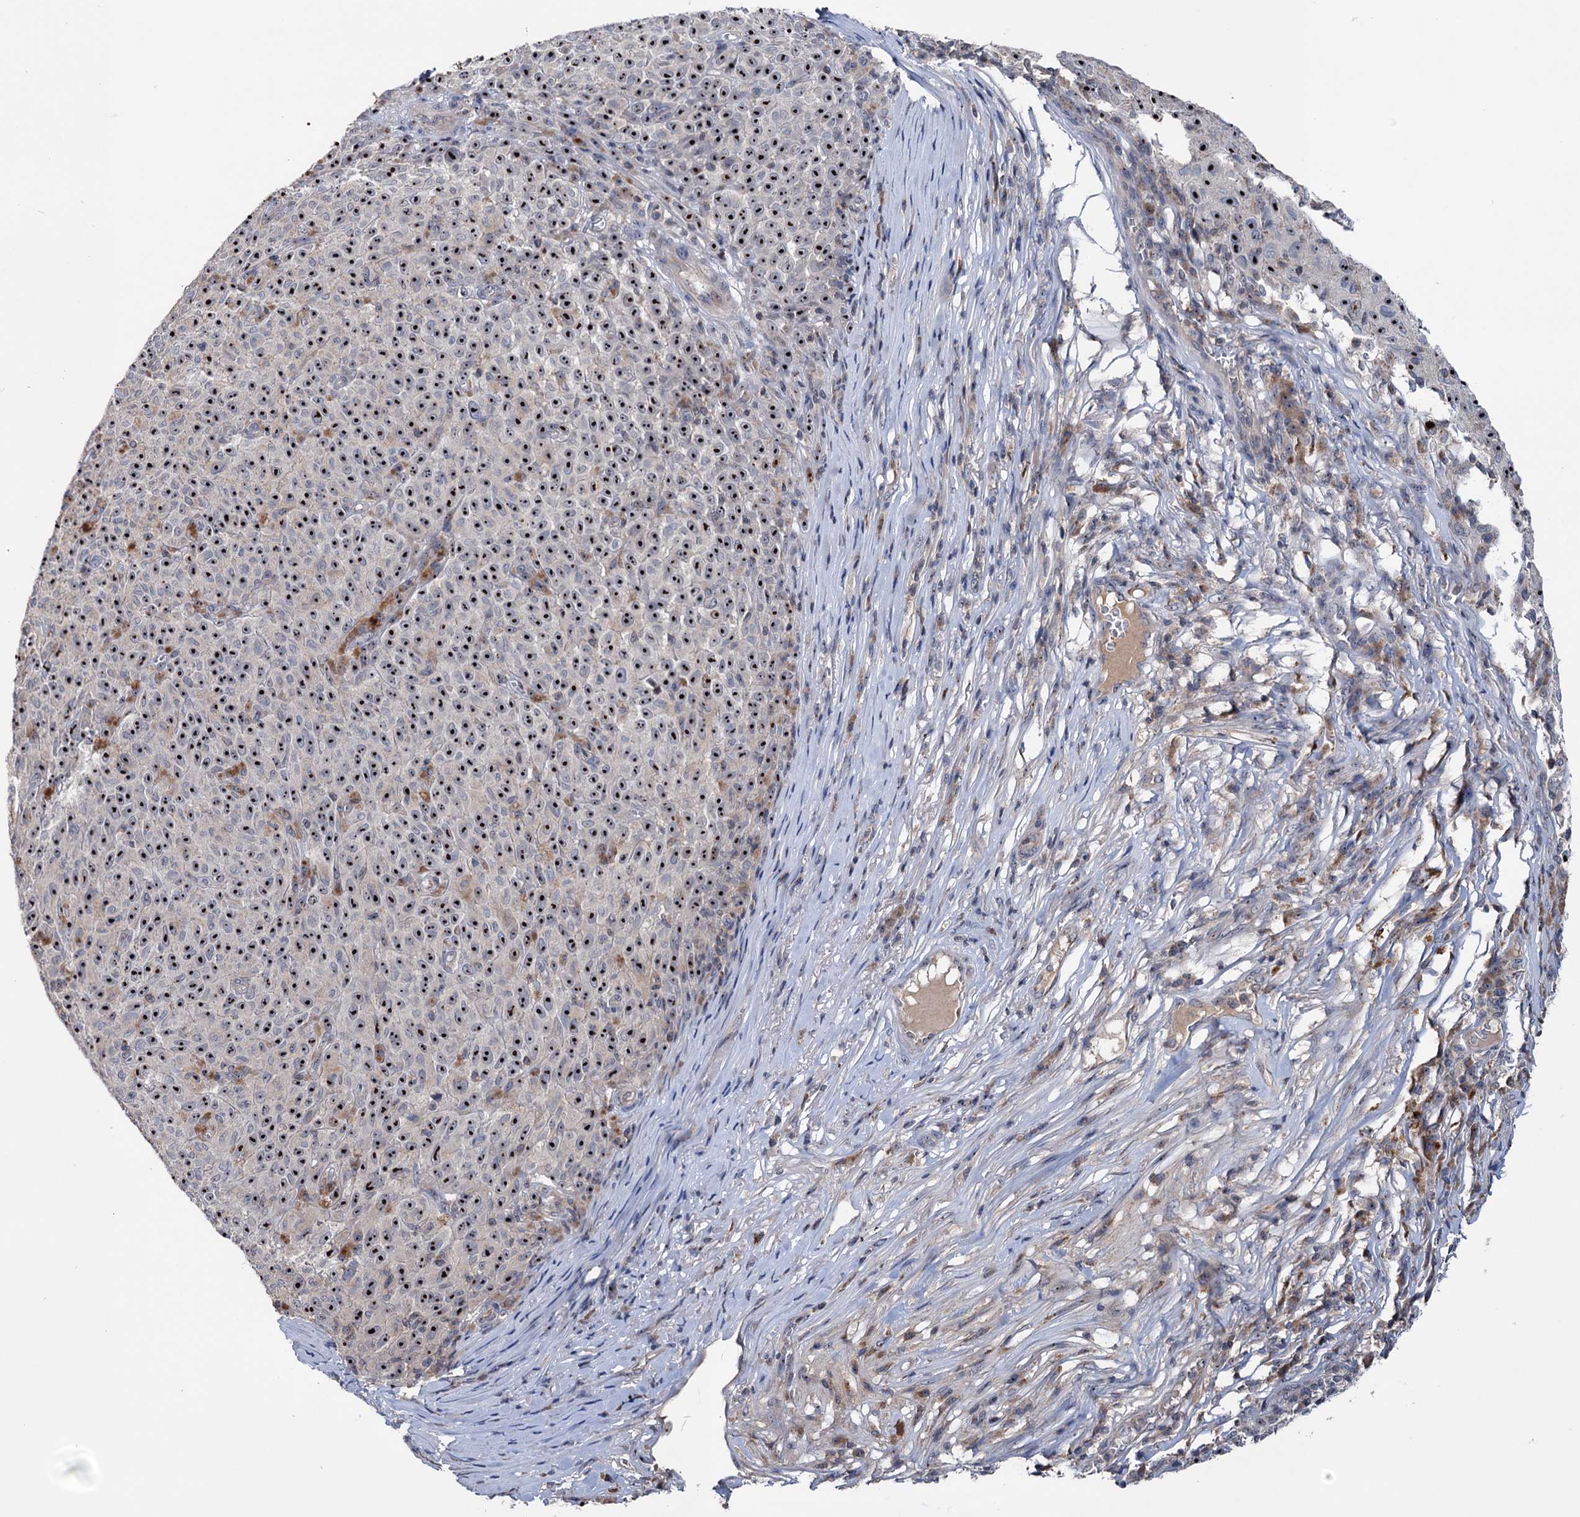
{"staining": {"intensity": "strong", "quantity": ">75%", "location": "nuclear"}, "tissue": "melanoma", "cell_type": "Tumor cells", "image_type": "cancer", "snomed": [{"axis": "morphology", "description": "Malignant melanoma, NOS"}, {"axis": "topography", "description": "Skin"}], "caption": "Immunohistochemical staining of human malignant melanoma exhibits high levels of strong nuclear protein staining in about >75% of tumor cells. The staining was performed using DAB to visualize the protein expression in brown, while the nuclei were stained in blue with hematoxylin (Magnification: 20x).", "gene": "HTR3B", "patient": {"sex": "female", "age": 82}}